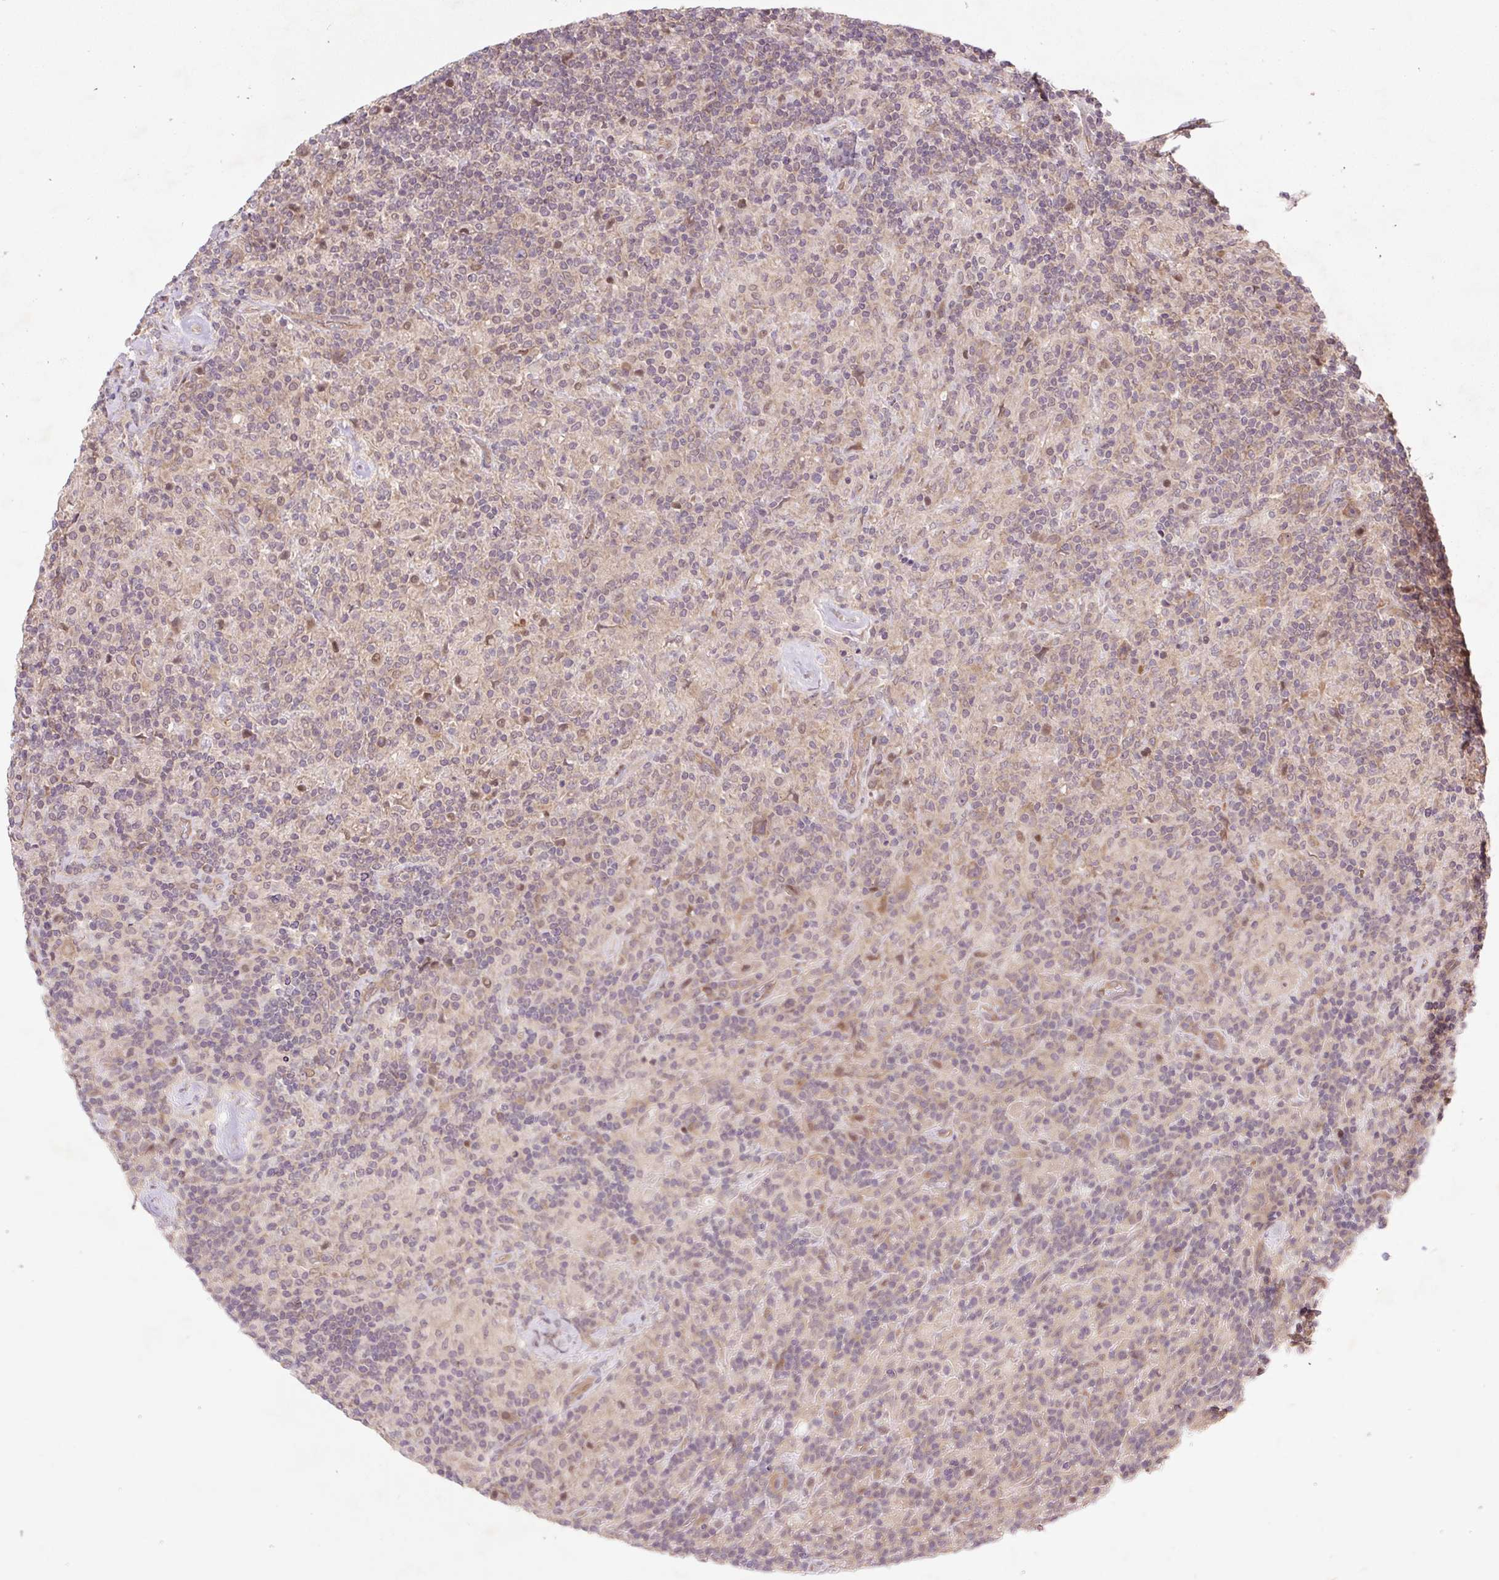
{"staining": {"intensity": "weak", "quantity": ">75%", "location": "cytoplasmic/membranous,nuclear"}, "tissue": "lymphoma", "cell_type": "Tumor cells", "image_type": "cancer", "snomed": [{"axis": "morphology", "description": "Hodgkin's disease, NOS"}, {"axis": "topography", "description": "Lymph node"}], "caption": "A micrograph of Hodgkin's disease stained for a protein displays weak cytoplasmic/membranous and nuclear brown staining in tumor cells.", "gene": "HFE", "patient": {"sex": "male", "age": 70}}